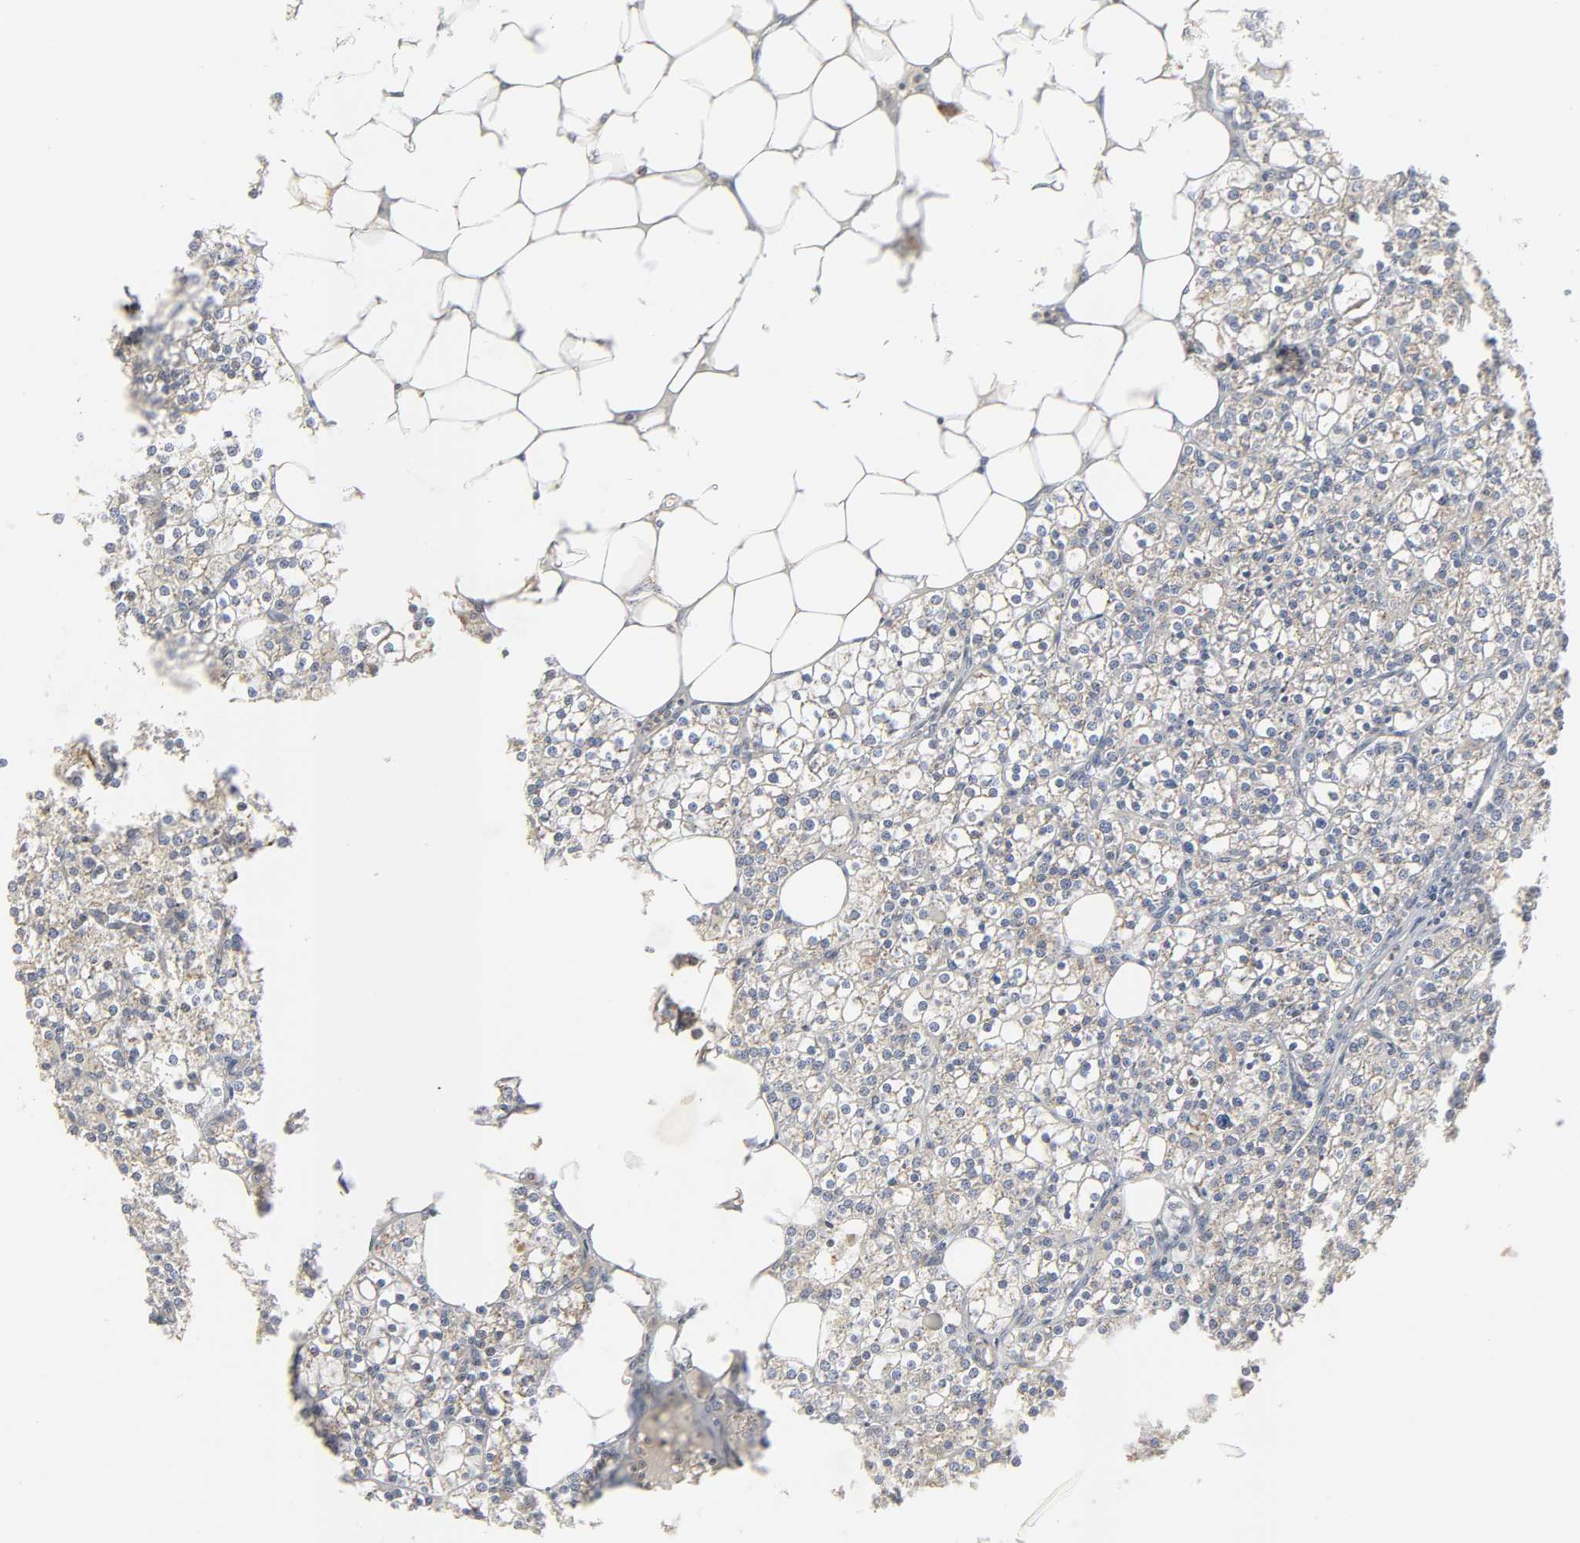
{"staining": {"intensity": "moderate", "quantity": ">75%", "location": "cytoplasmic/membranous"}, "tissue": "parathyroid gland", "cell_type": "Glandular cells", "image_type": "normal", "snomed": [{"axis": "morphology", "description": "Normal tissue, NOS"}, {"axis": "topography", "description": "Parathyroid gland"}], "caption": "Immunohistochemistry (IHC) photomicrograph of normal parathyroid gland stained for a protein (brown), which reveals medium levels of moderate cytoplasmic/membranous expression in approximately >75% of glandular cells.", "gene": "GNPTG", "patient": {"sex": "female", "age": 63}}